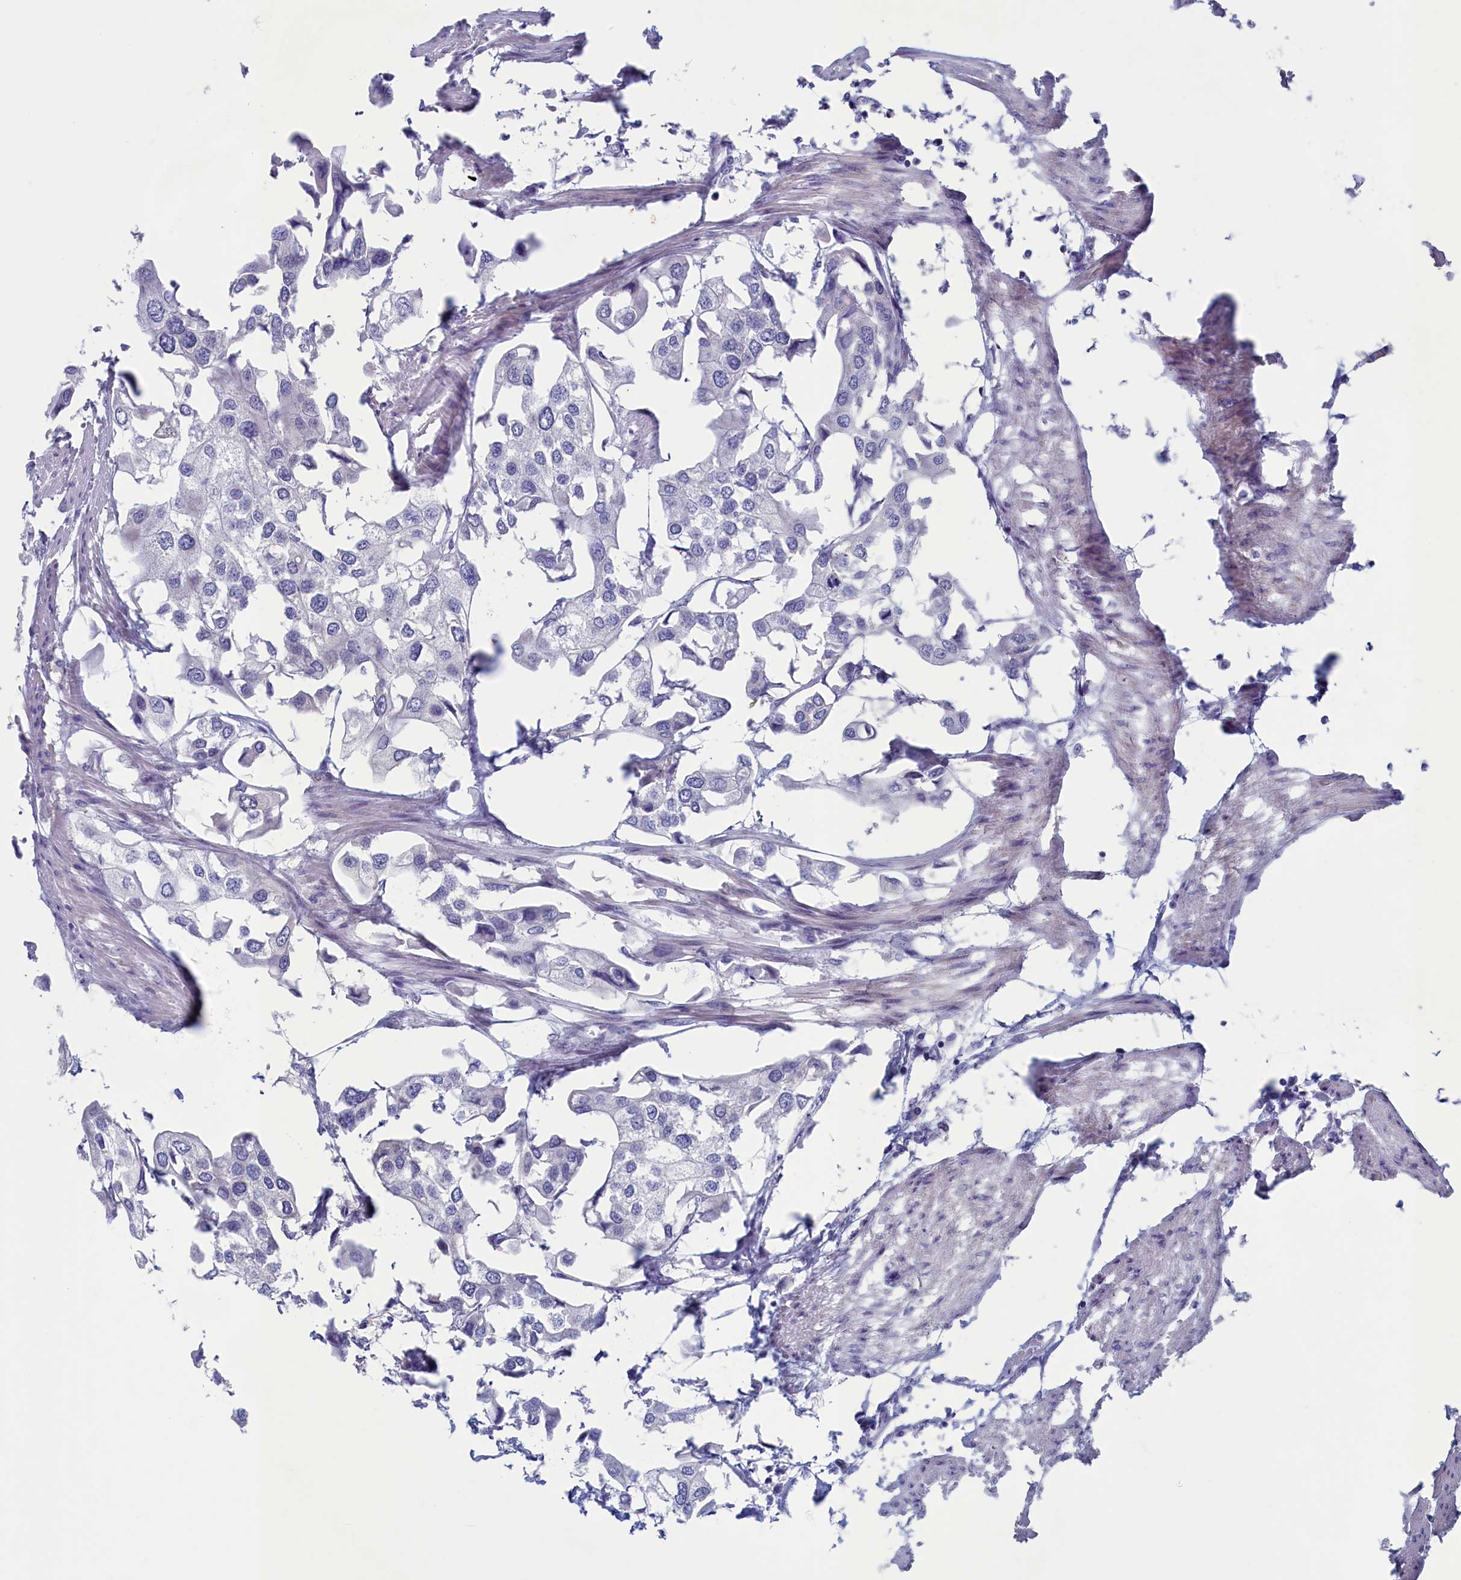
{"staining": {"intensity": "negative", "quantity": "none", "location": "none"}, "tissue": "urothelial cancer", "cell_type": "Tumor cells", "image_type": "cancer", "snomed": [{"axis": "morphology", "description": "Urothelial carcinoma, High grade"}, {"axis": "topography", "description": "Urinary bladder"}], "caption": "Tumor cells are negative for brown protein staining in urothelial carcinoma (high-grade).", "gene": "WDR76", "patient": {"sex": "male", "age": 64}}